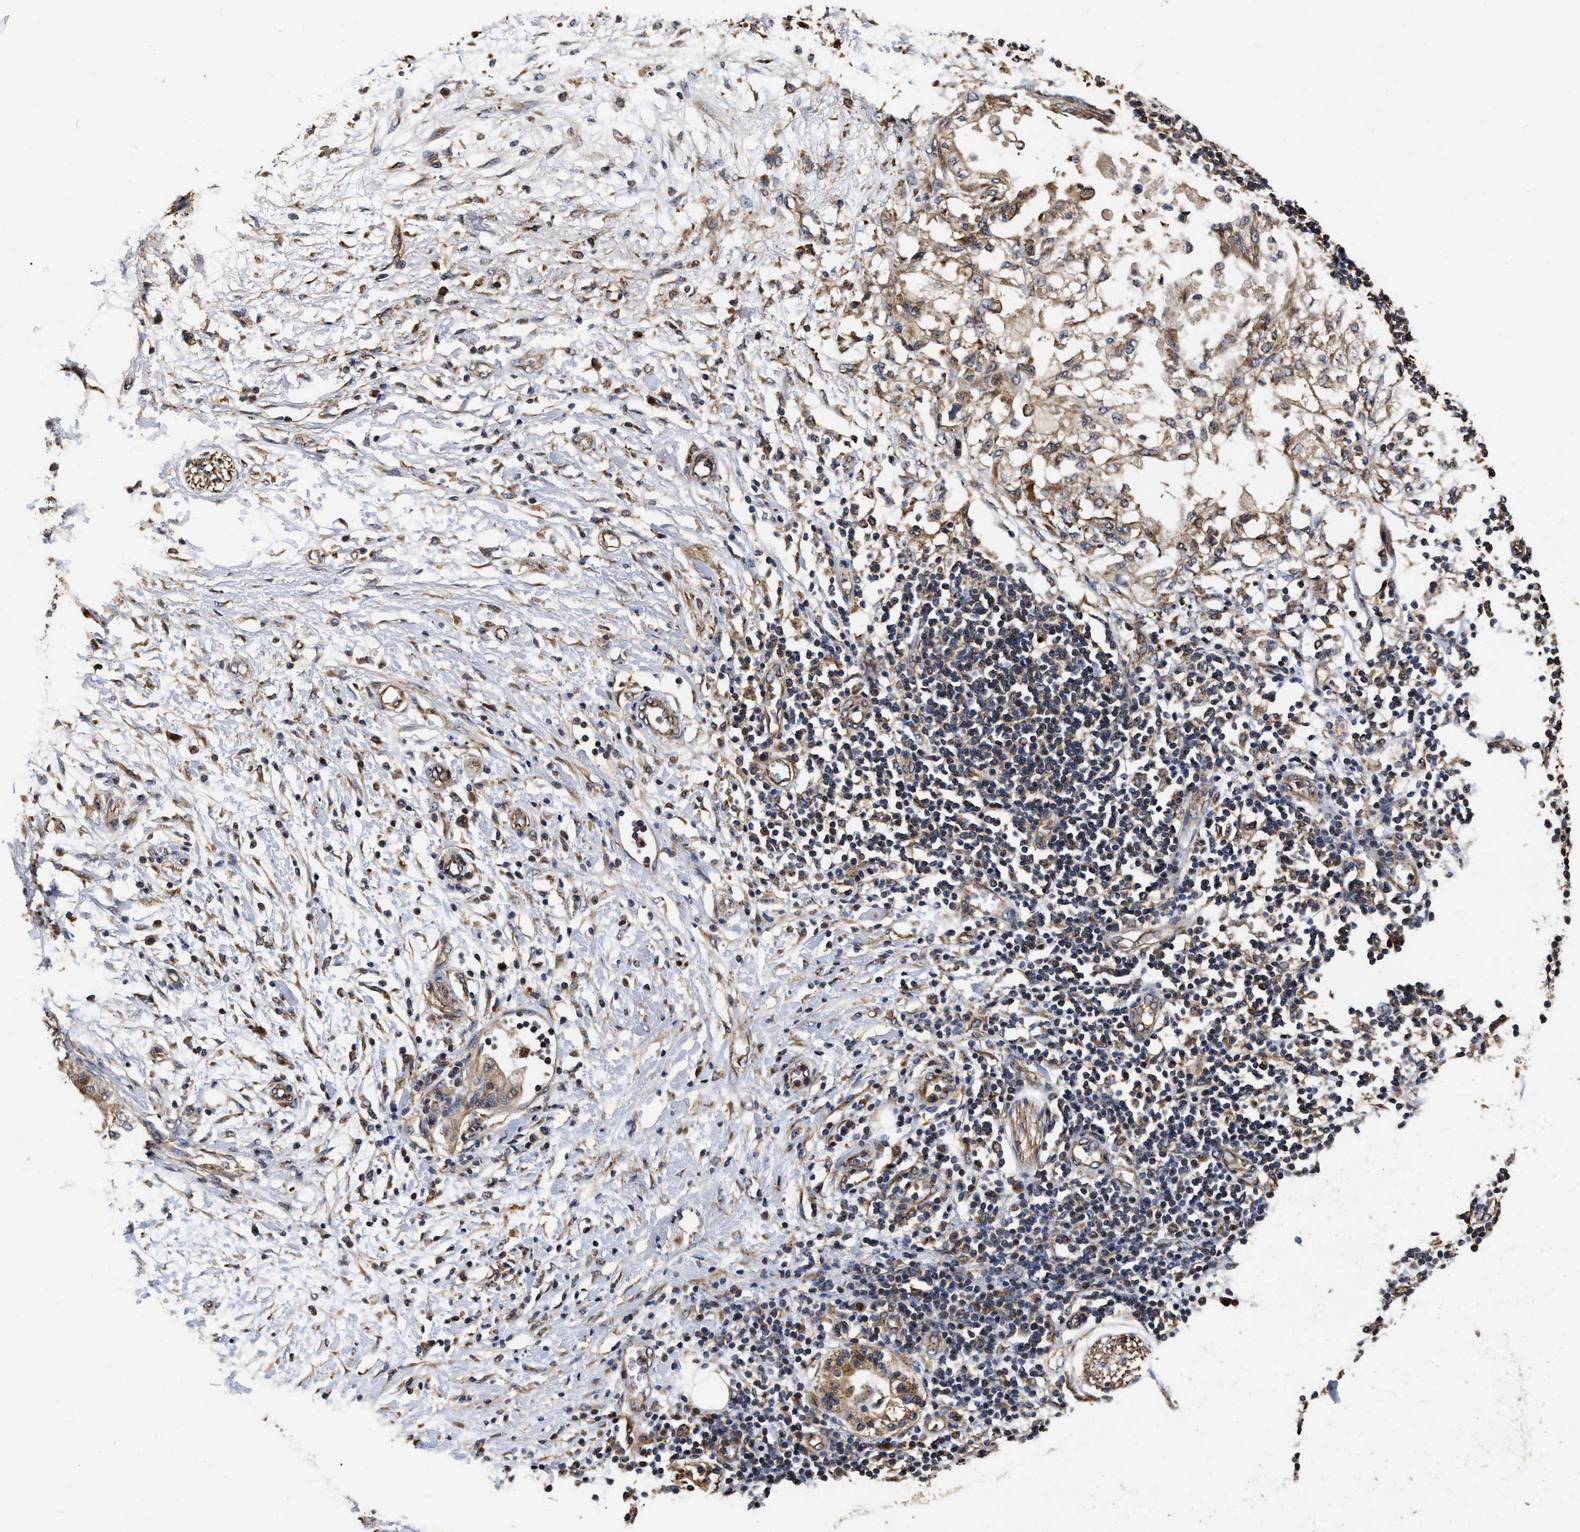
{"staining": {"intensity": "strong", "quantity": ">75%", "location": "cytoplasmic/membranous"}, "tissue": "adipose tissue", "cell_type": "Adipocytes", "image_type": "normal", "snomed": [{"axis": "morphology", "description": "Normal tissue, NOS"}, {"axis": "morphology", "description": "Adenocarcinoma, NOS"}, {"axis": "topography", "description": "Duodenum"}, {"axis": "topography", "description": "Peripheral nerve tissue"}], "caption": "A high amount of strong cytoplasmic/membranous staining is seen in about >75% of adipocytes in unremarkable adipose tissue. Nuclei are stained in blue.", "gene": "ABCG8", "patient": {"sex": "female", "age": 60}}